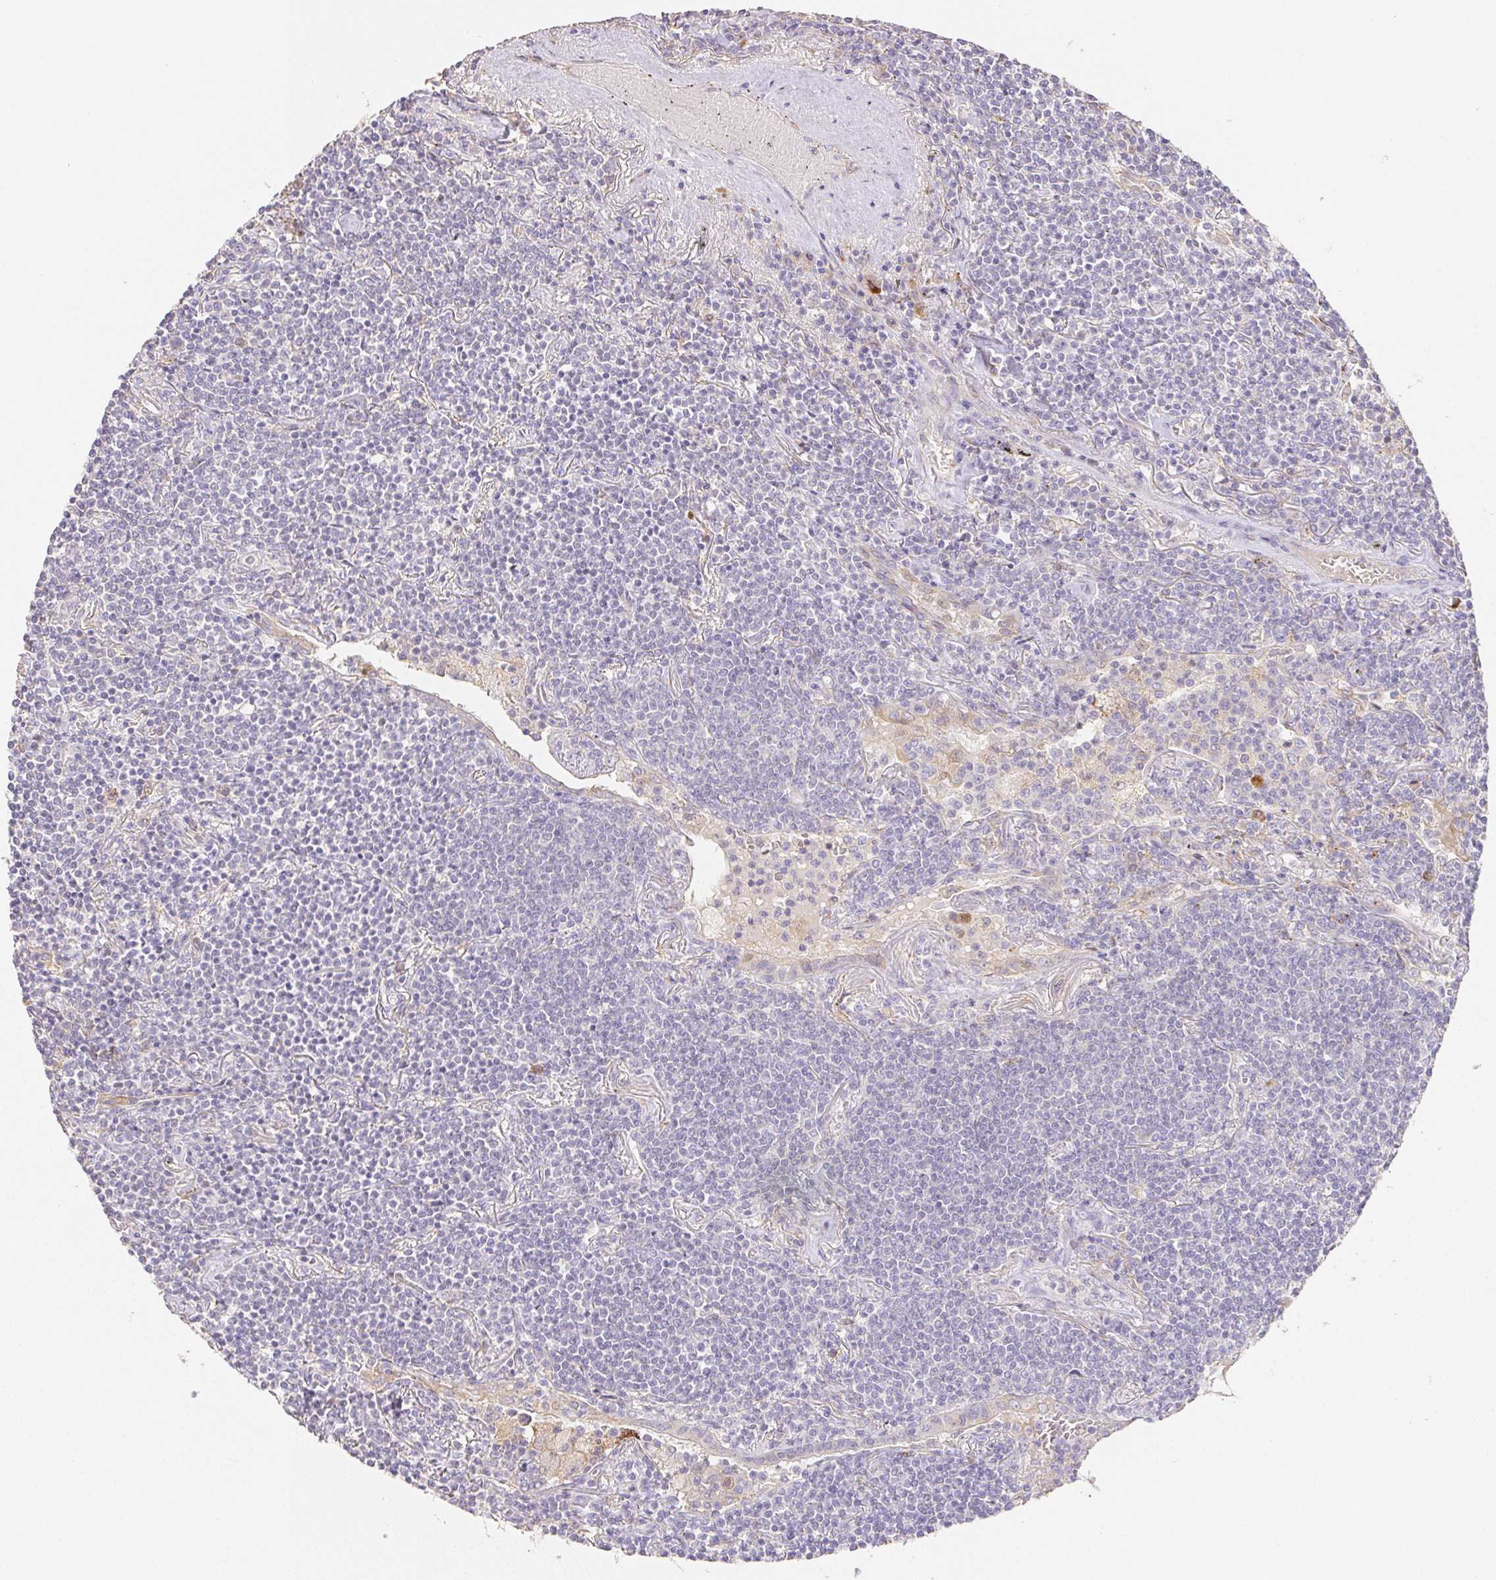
{"staining": {"intensity": "negative", "quantity": "none", "location": "none"}, "tissue": "lymphoma", "cell_type": "Tumor cells", "image_type": "cancer", "snomed": [{"axis": "morphology", "description": "Malignant lymphoma, non-Hodgkin's type, Low grade"}, {"axis": "topography", "description": "Lung"}], "caption": "There is no significant expression in tumor cells of low-grade malignant lymphoma, non-Hodgkin's type. (Brightfield microscopy of DAB (3,3'-diaminobenzidine) immunohistochemistry at high magnification).", "gene": "ACVR1B", "patient": {"sex": "female", "age": 71}}